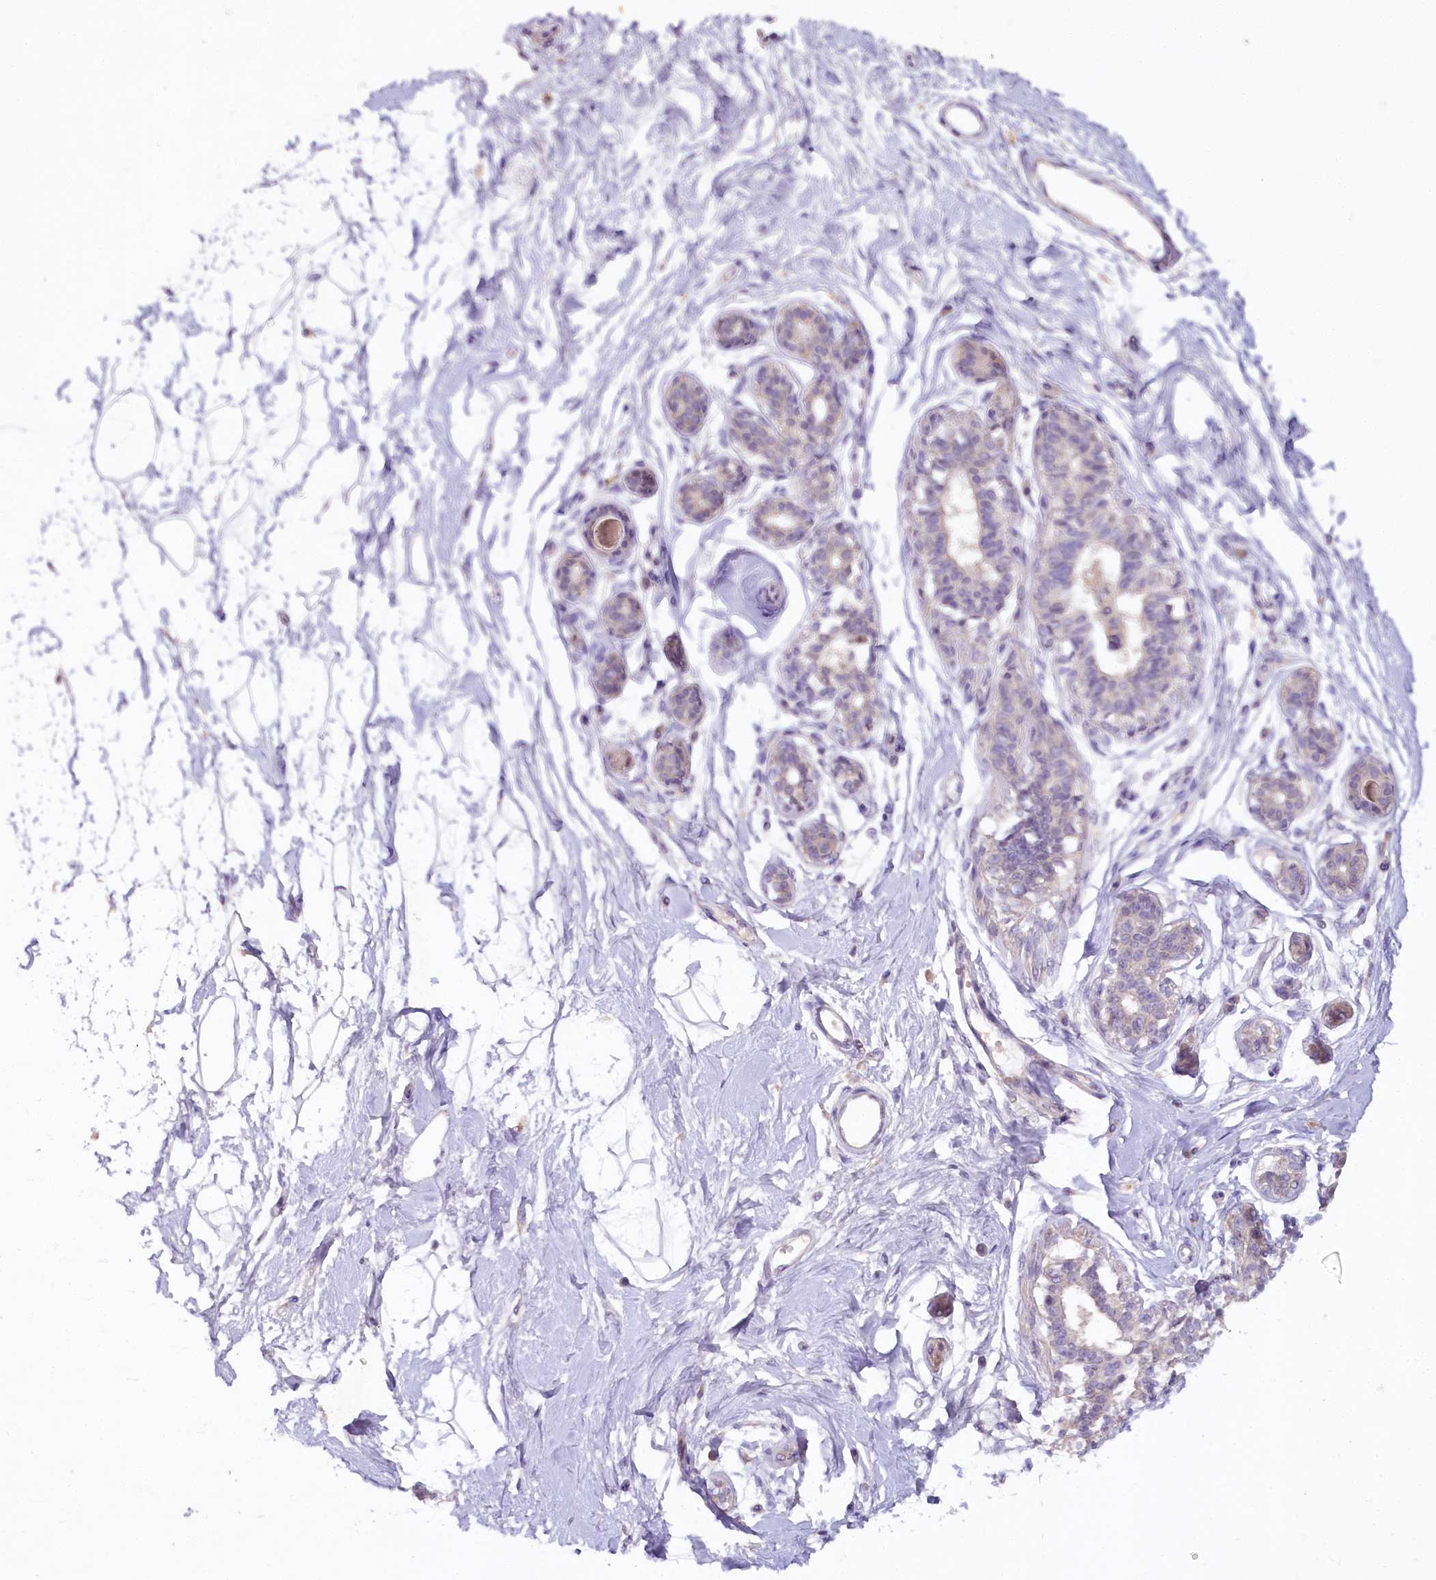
{"staining": {"intensity": "negative", "quantity": "none", "location": "none"}, "tissue": "breast", "cell_type": "Adipocytes", "image_type": "normal", "snomed": [{"axis": "morphology", "description": "Normal tissue, NOS"}, {"axis": "topography", "description": "Breast"}], "caption": "The immunohistochemistry (IHC) image has no significant staining in adipocytes of breast.", "gene": "HPD", "patient": {"sex": "female", "age": 45}}